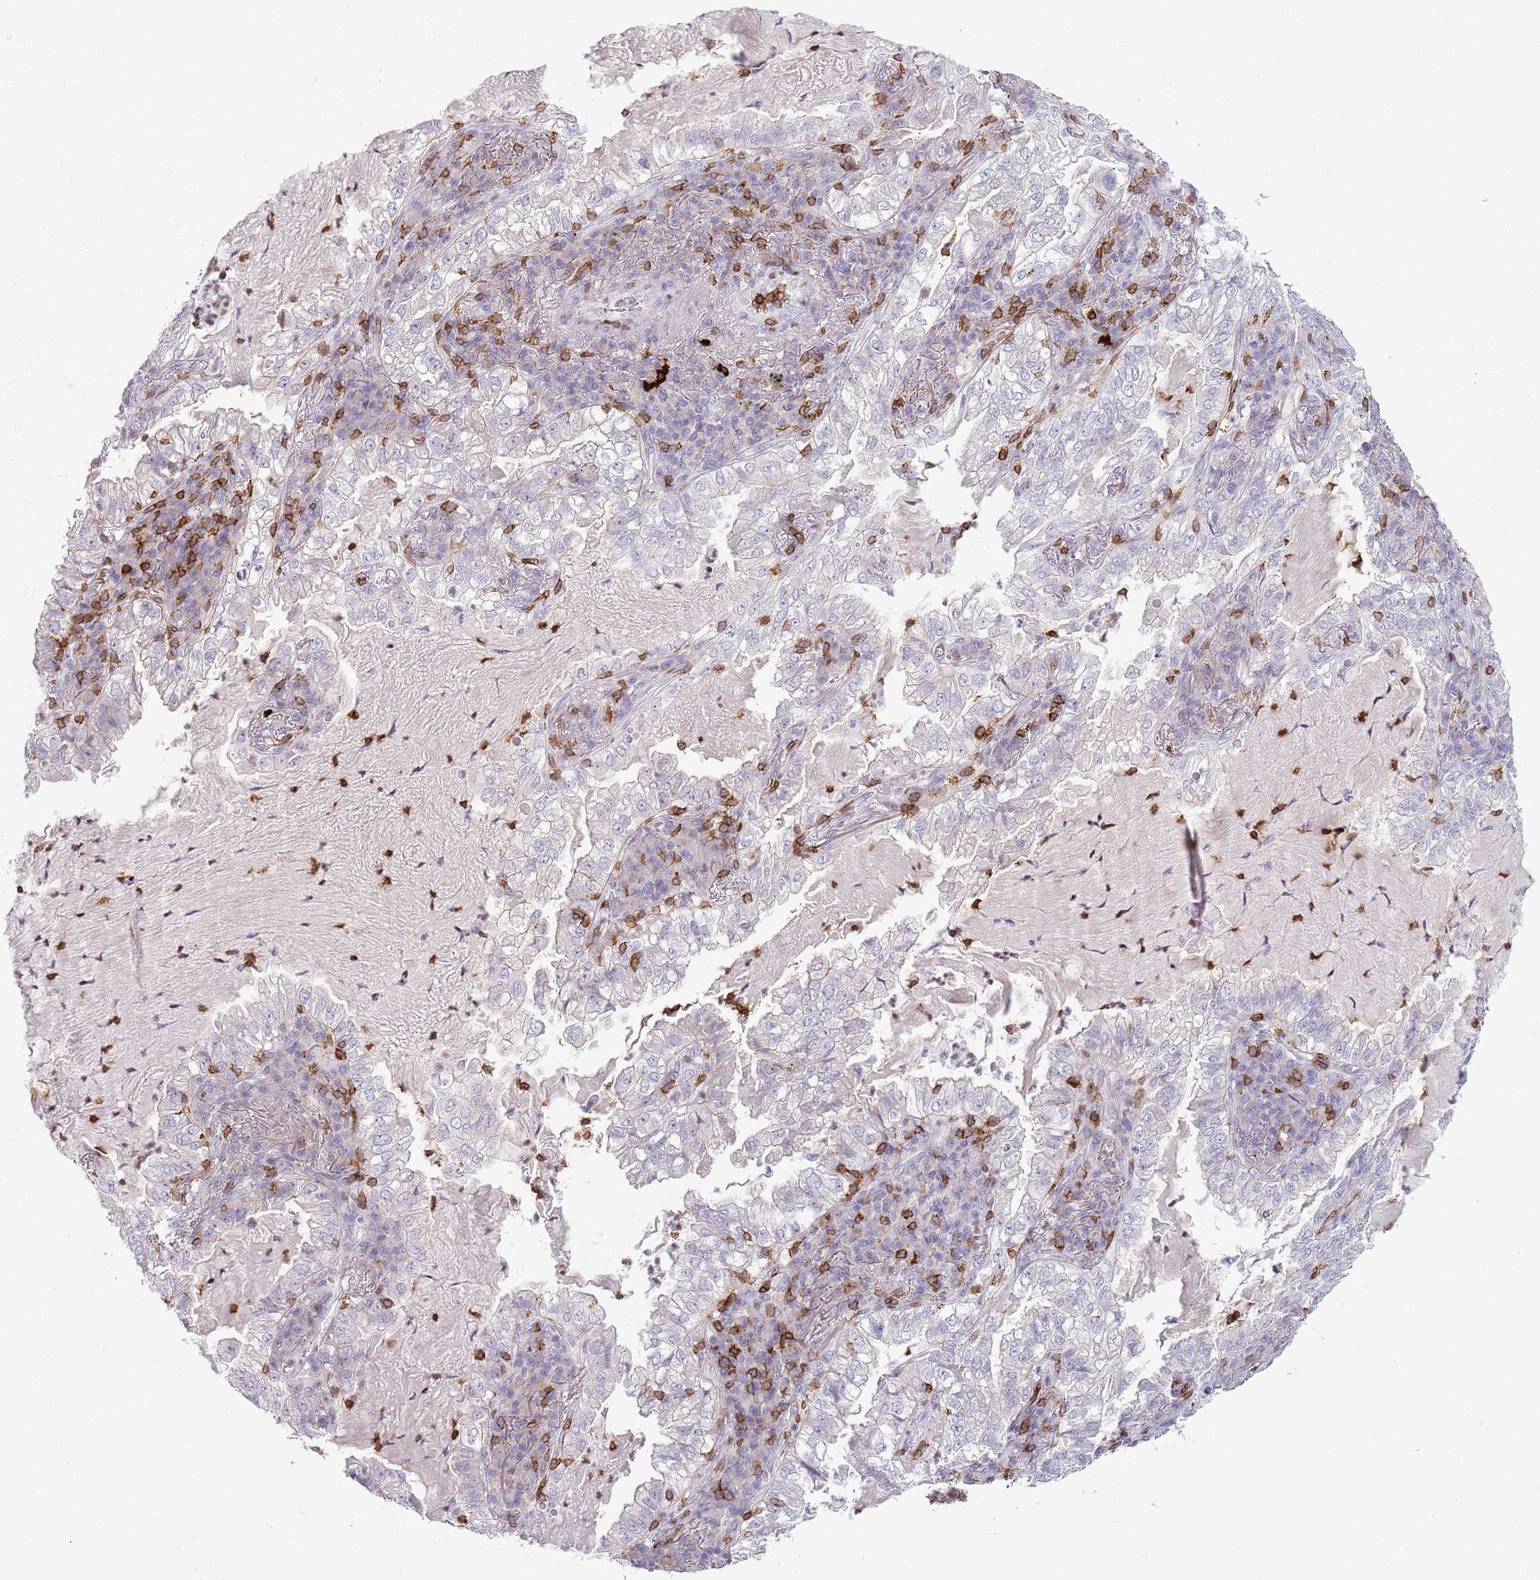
{"staining": {"intensity": "negative", "quantity": "none", "location": "none"}, "tissue": "lung cancer", "cell_type": "Tumor cells", "image_type": "cancer", "snomed": [{"axis": "morphology", "description": "Adenocarcinoma, NOS"}, {"axis": "topography", "description": "Lung"}], "caption": "This is an immunohistochemistry histopathology image of lung cancer. There is no positivity in tumor cells.", "gene": "ZNF583", "patient": {"sex": "female", "age": 73}}